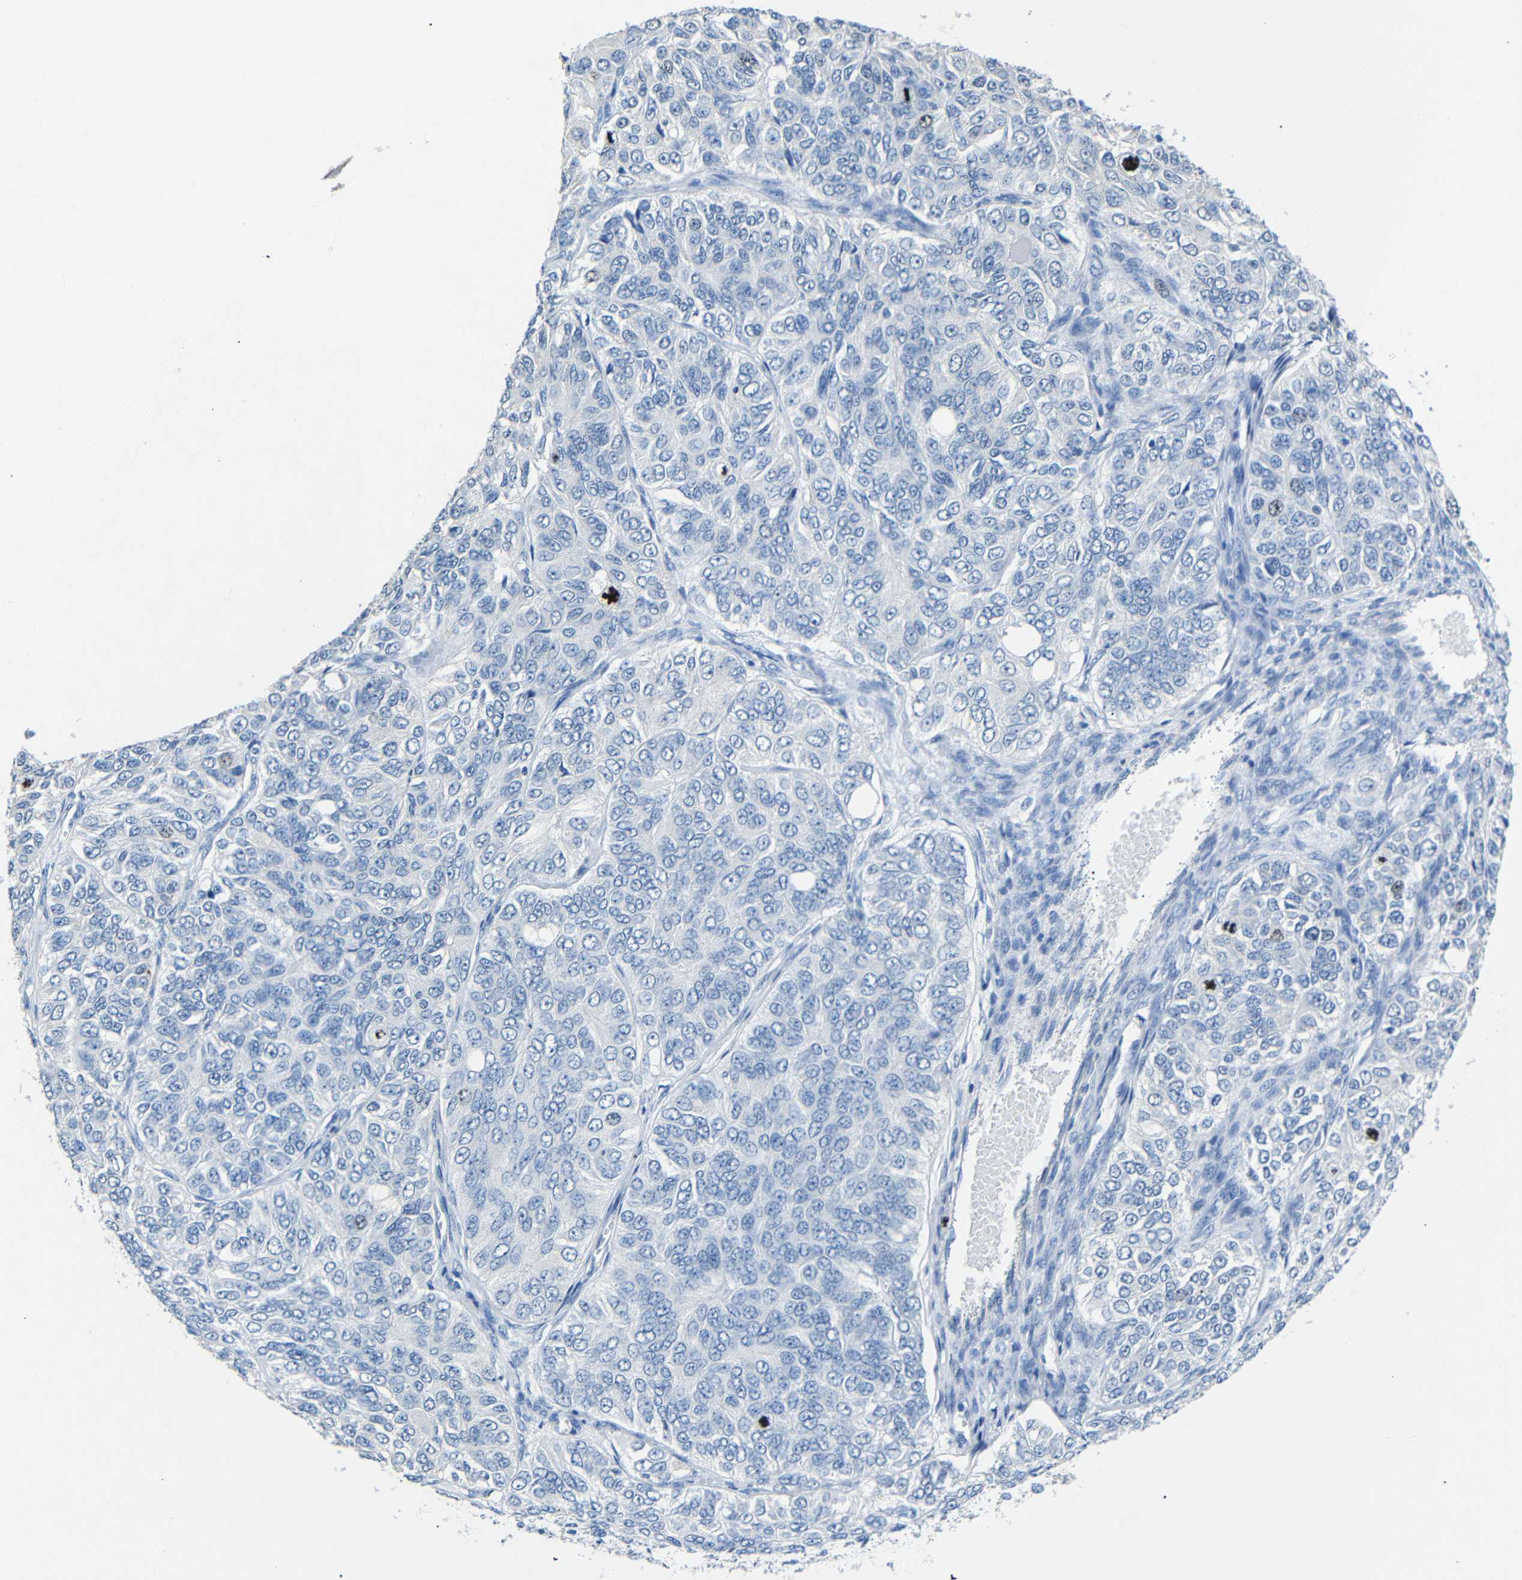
{"staining": {"intensity": "negative", "quantity": "none", "location": "none"}, "tissue": "ovarian cancer", "cell_type": "Tumor cells", "image_type": "cancer", "snomed": [{"axis": "morphology", "description": "Carcinoma, endometroid"}, {"axis": "topography", "description": "Ovary"}], "caption": "Immunohistochemistry image of neoplastic tissue: human endometroid carcinoma (ovarian) stained with DAB shows no significant protein positivity in tumor cells.", "gene": "INCENP", "patient": {"sex": "female", "age": 51}}